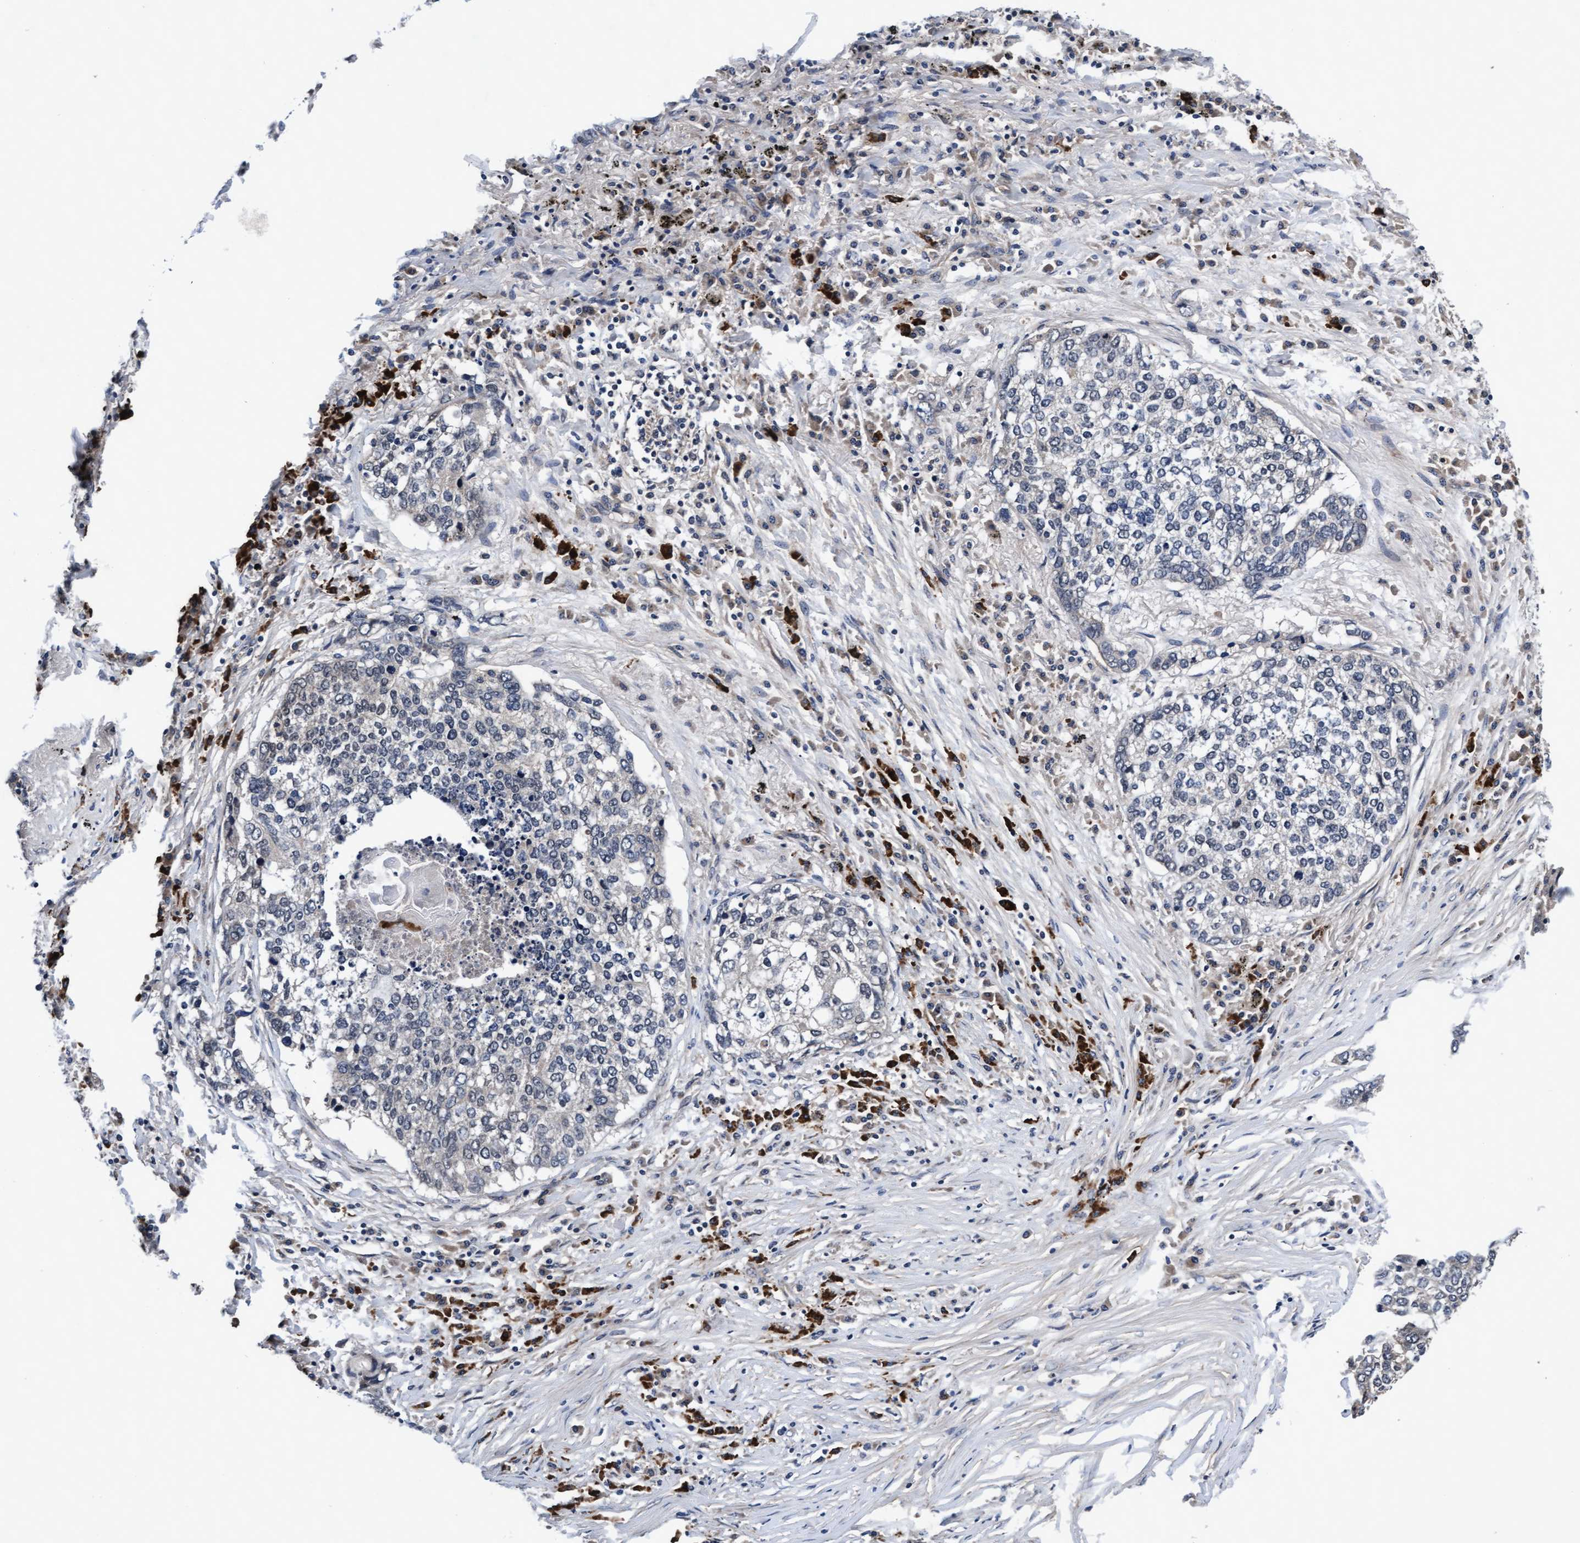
{"staining": {"intensity": "negative", "quantity": "none", "location": "none"}, "tissue": "lung cancer", "cell_type": "Tumor cells", "image_type": "cancer", "snomed": [{"axis": "morphology", "description": "Squamous cell carcinoma, NOS"}, {"axis": "topography", "description": "Lung"}], "caption": "Tumor cells are negative for protein expression in human lung cancer. (Immunohistochemistry, brightfield microscopy, high magnification).", "gene": "EFCAB13", "patient": {"sex": "female", "age": 63}}